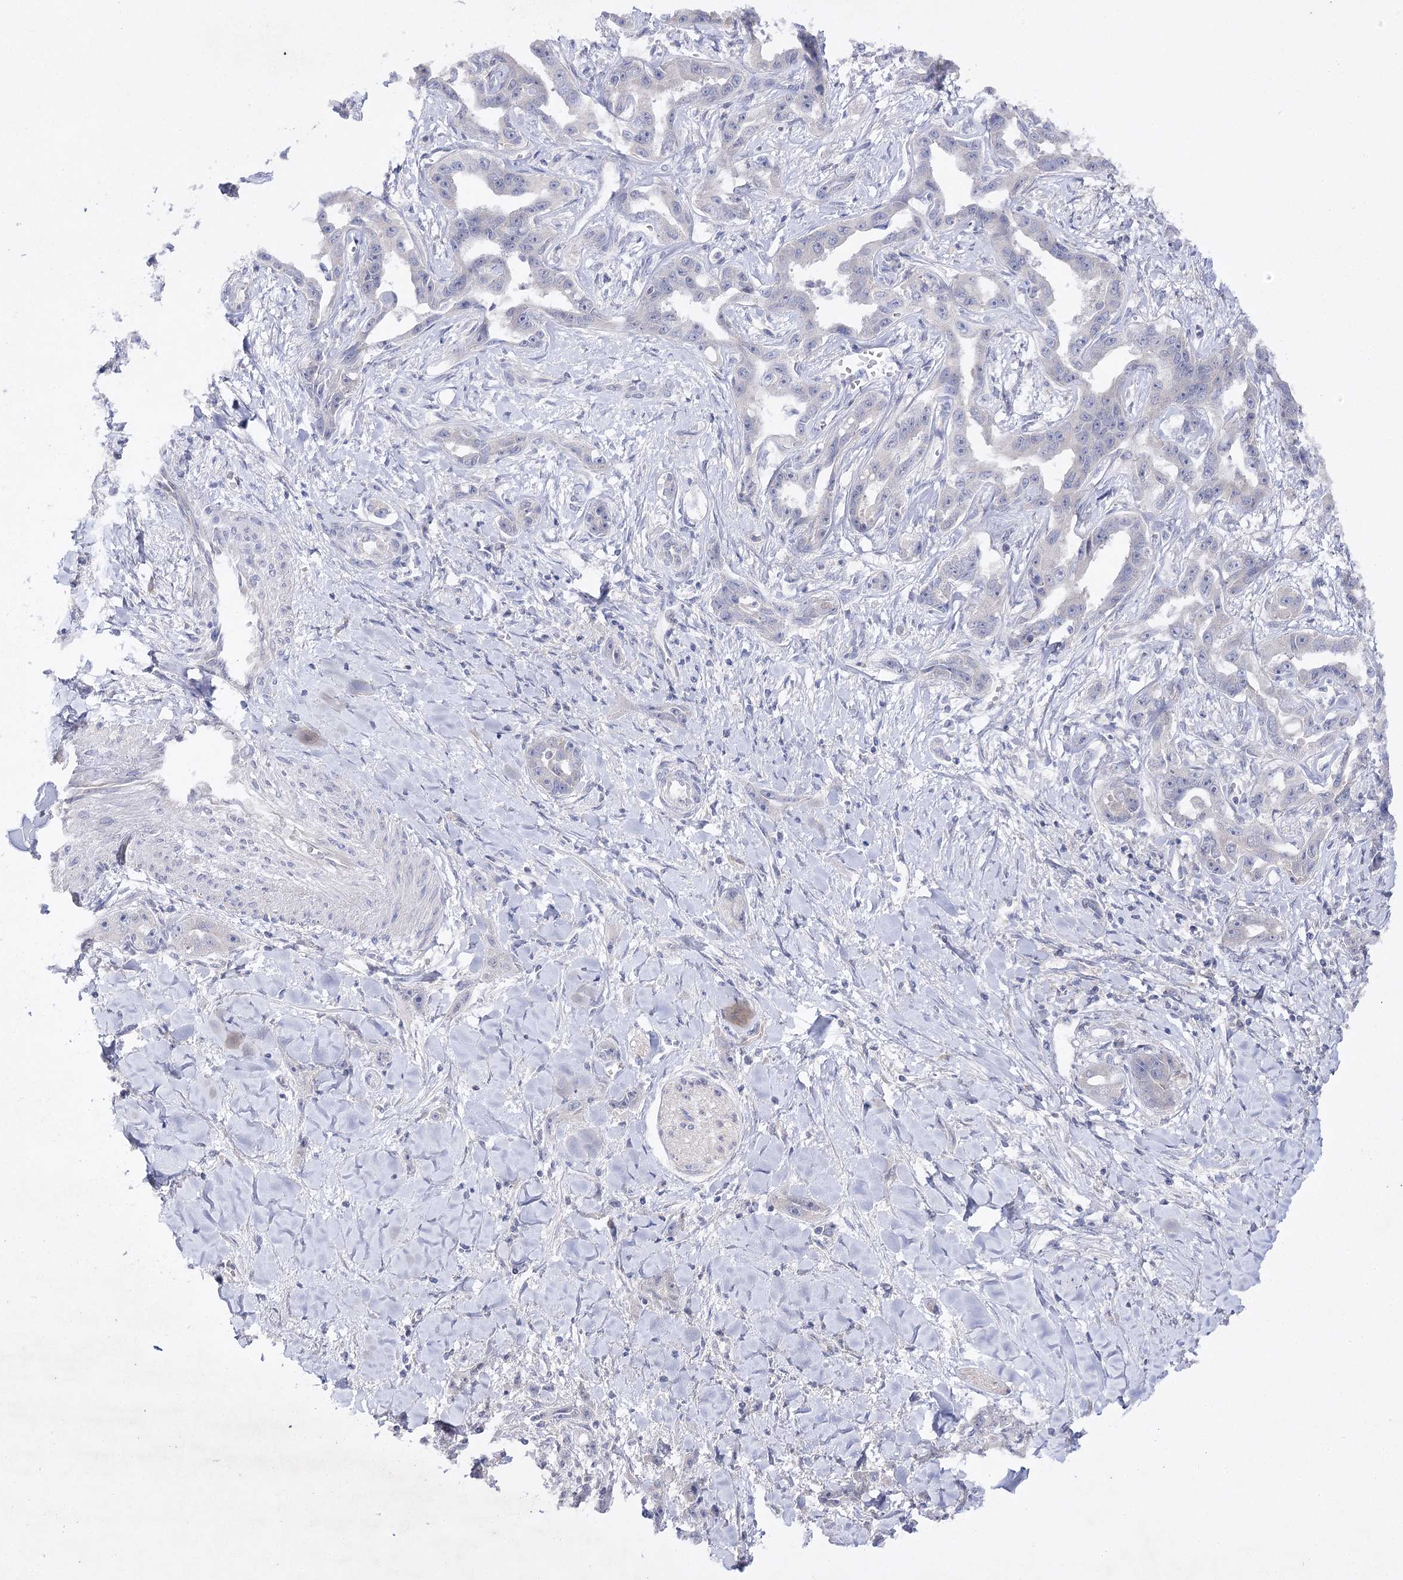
{"staining": {"intensity": "negative", "quantity": "none", "location": "none"}, "tissue": "liver cancer", "cell_type": "Tumor cells", "image_type": "cancer", "snomed": [{"axis": "morphology", "description": "Cholangiocarcinoma"}, {"axis": "topography", "description": "Liver"}], "caption": "Tumor cells are negative for protein expression in human liver cholangiocarcinoma. (DAB immunohistochemistry (IHC), high magnification).", "gene": "BCR", "patient": {"sex": "male", "age": 59}}